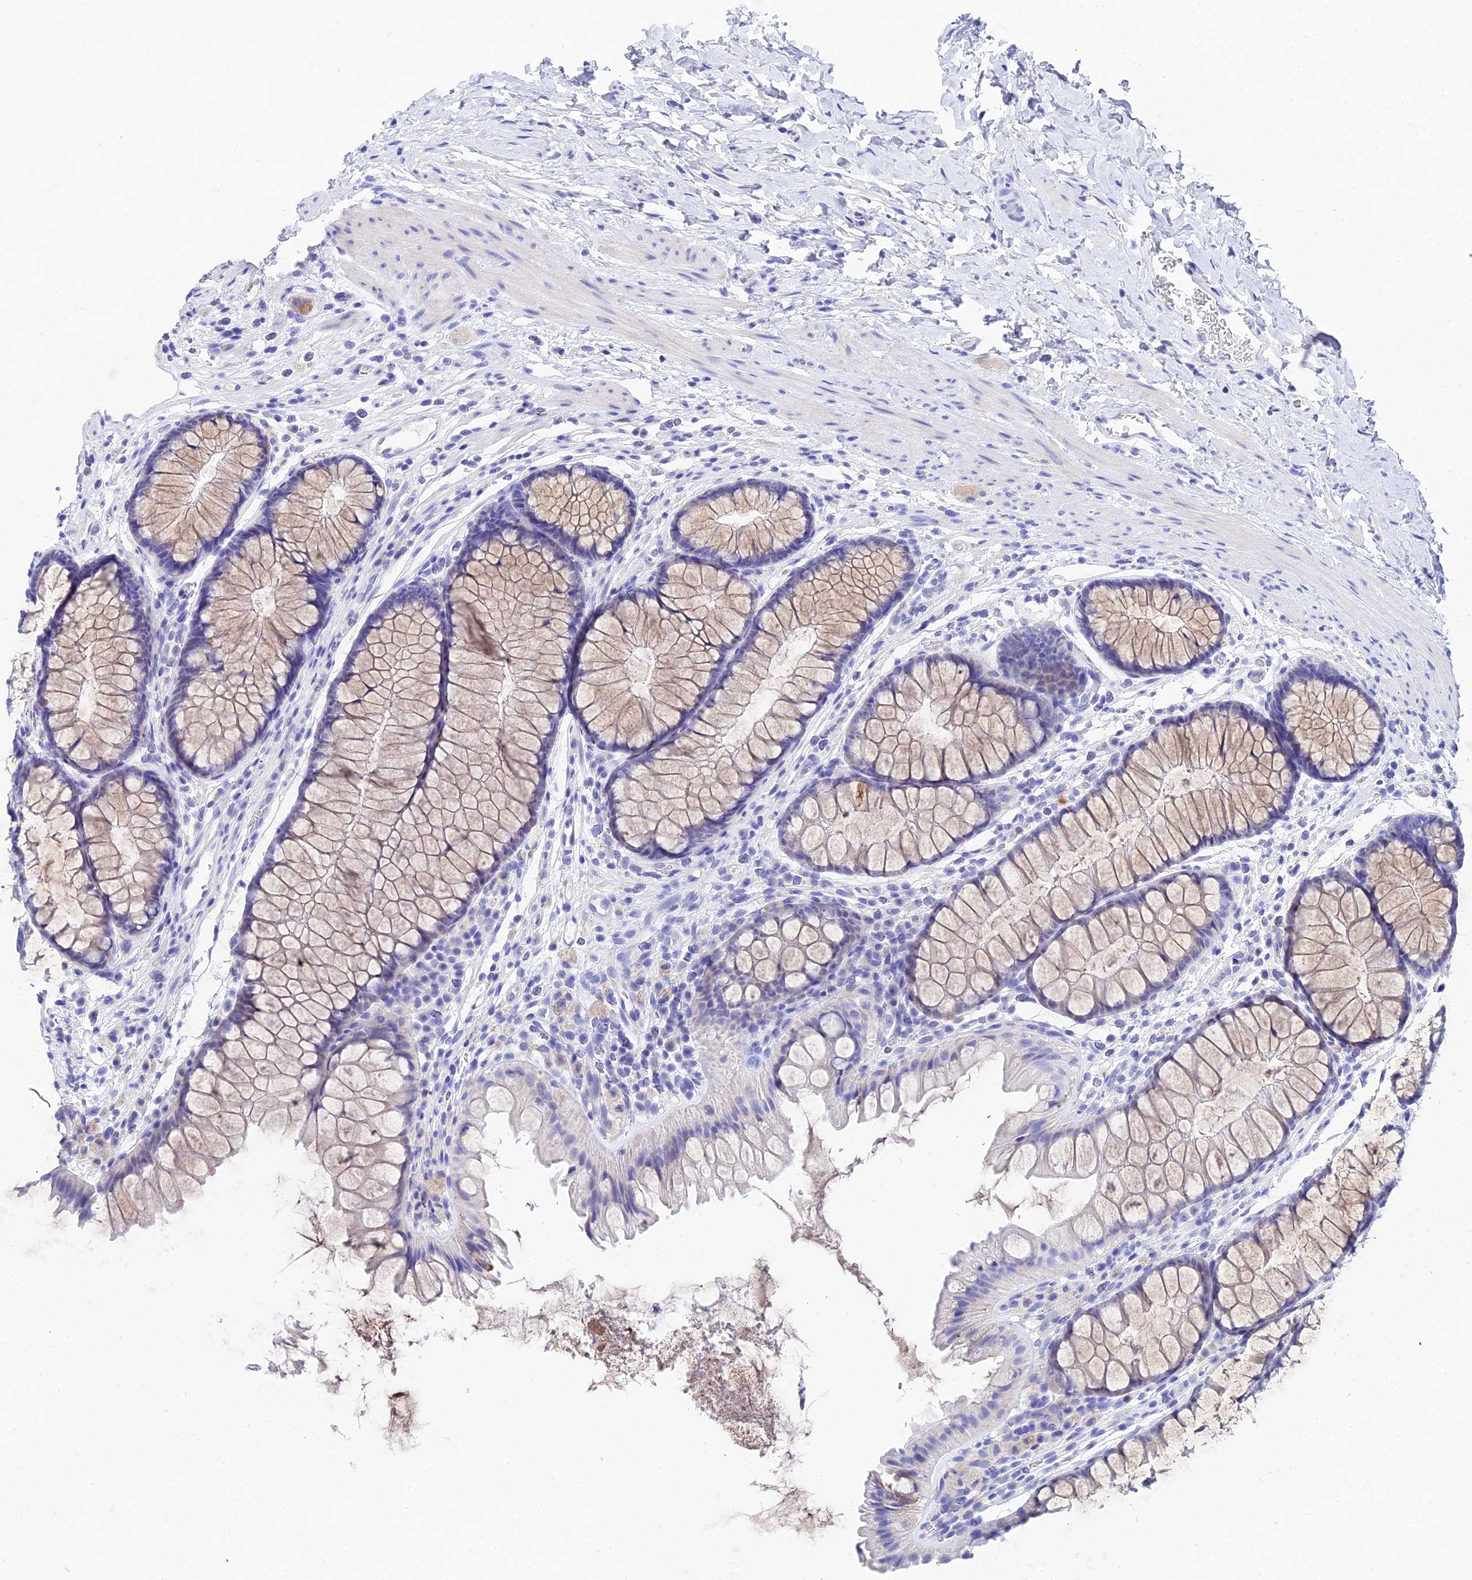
{"staining": {"intensity": "negative", "quantity": "none", "location": "none"}, "tissue": "colon", "cell_type": "Endothelial cells", "image_type": "normal", "snomed": [{"axis": "morphology", "description": "Normal tissue, NOS"}, {"axis": "topography", "description": "Colon"}], "caption": "High power microscopy histopathology image of an immunohistochemistry image of normal colon, revealing no significant expression in endothelial cells.", "gene": "CEP41", "patient": {"sex": "female", "age": 62}}